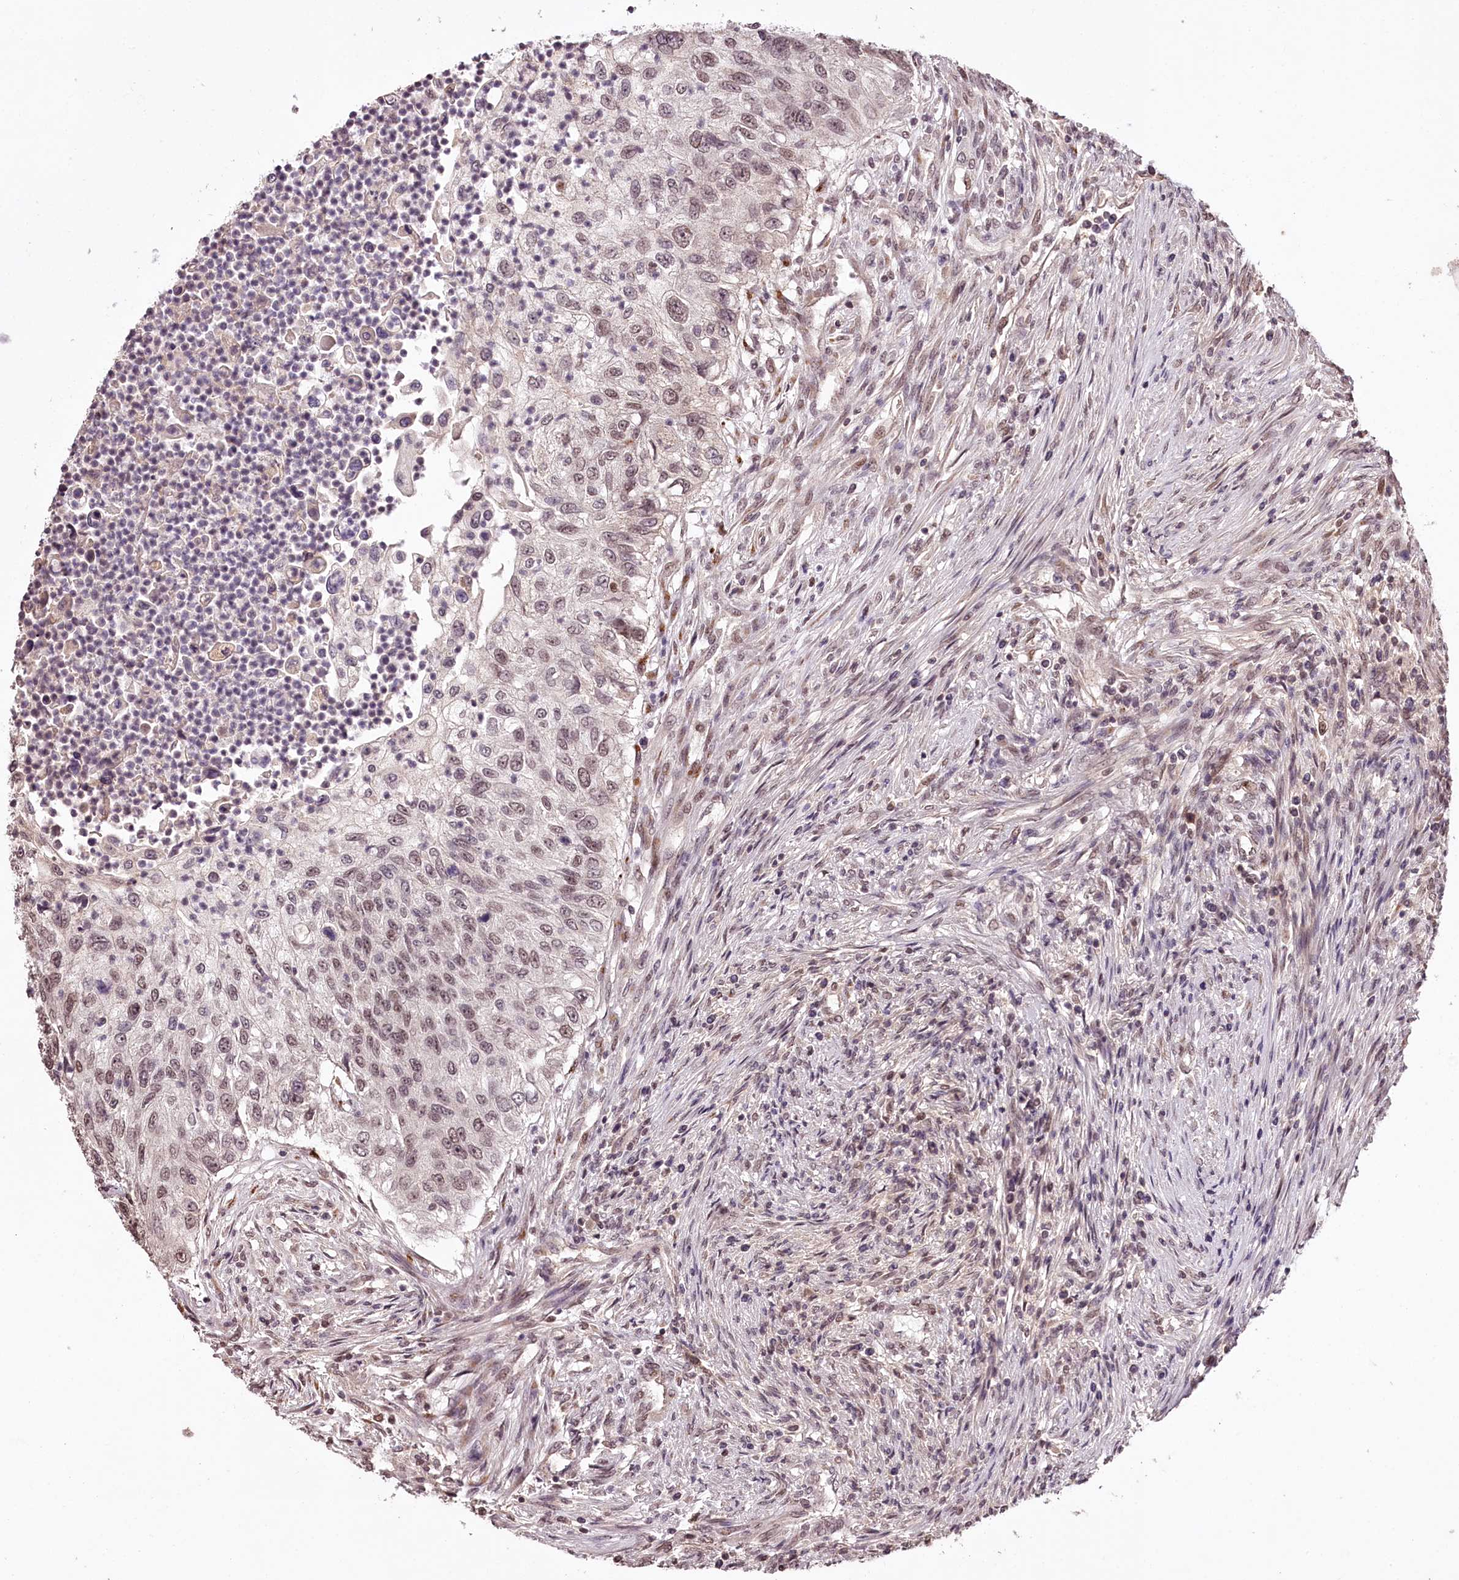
{"staining": {"intensity": "weak", "quantity": "25%-75%", "location": "nuclear"}, "tissue": "urothelial cancer", "cell_type": "Tumor cells", "image_type": "cancer", "snomed": [{"axis": "morphology", "description": "Urothelial carcinoma, High grade"}, {"axis": "topography", "description": "Urinary bladder"}], "caption": "A histopathology image of human urothelial carcinoma (high-grade) stained for a protein exhibits weak nuclear brown staining in tumor cells.", "gene": "TTC33", "patient": {"sex": "female", "age": 60}}